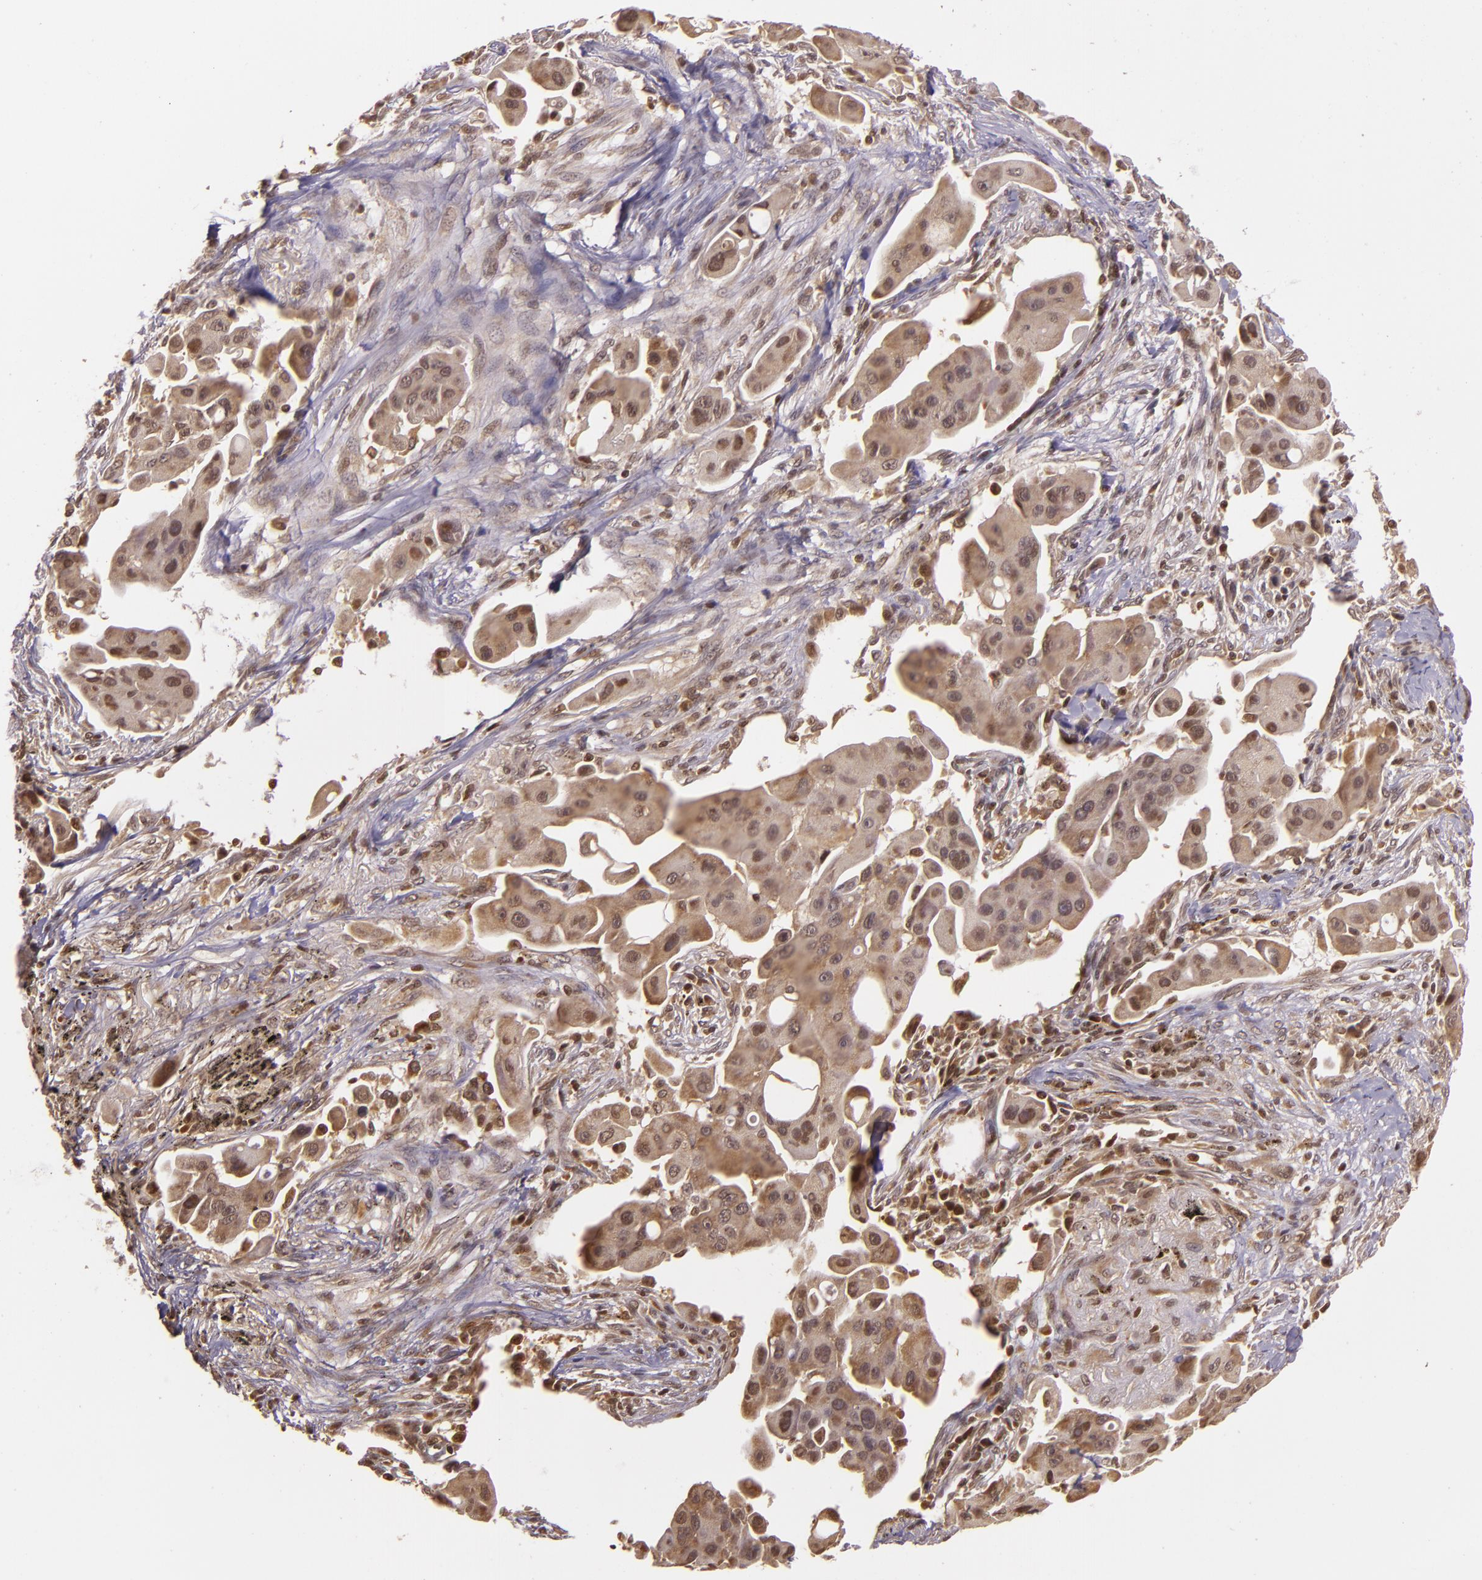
{"staining": {"intensity": "weak", "quantity": "25%-75%", "location": "cytoplasmic/membranous,nuclear"}, "tissue": "lung cancer", "cell_type": "Tumor cells", "image_type": "cancer", "snomed": [{"axis": "morphology", "description": "Adenocarcinoma, NOS"}, {"axis": "topography", "description": "Lung"}], "caption": "About 25%-75% of tumor cells in lung cancer display weak cytoplasmic/membranous and nuclear protein positivity as visualized by brown immunohistochemical staining.", "gene": "TXNRD2", "patient": {"sex": "male", "age": 68}}